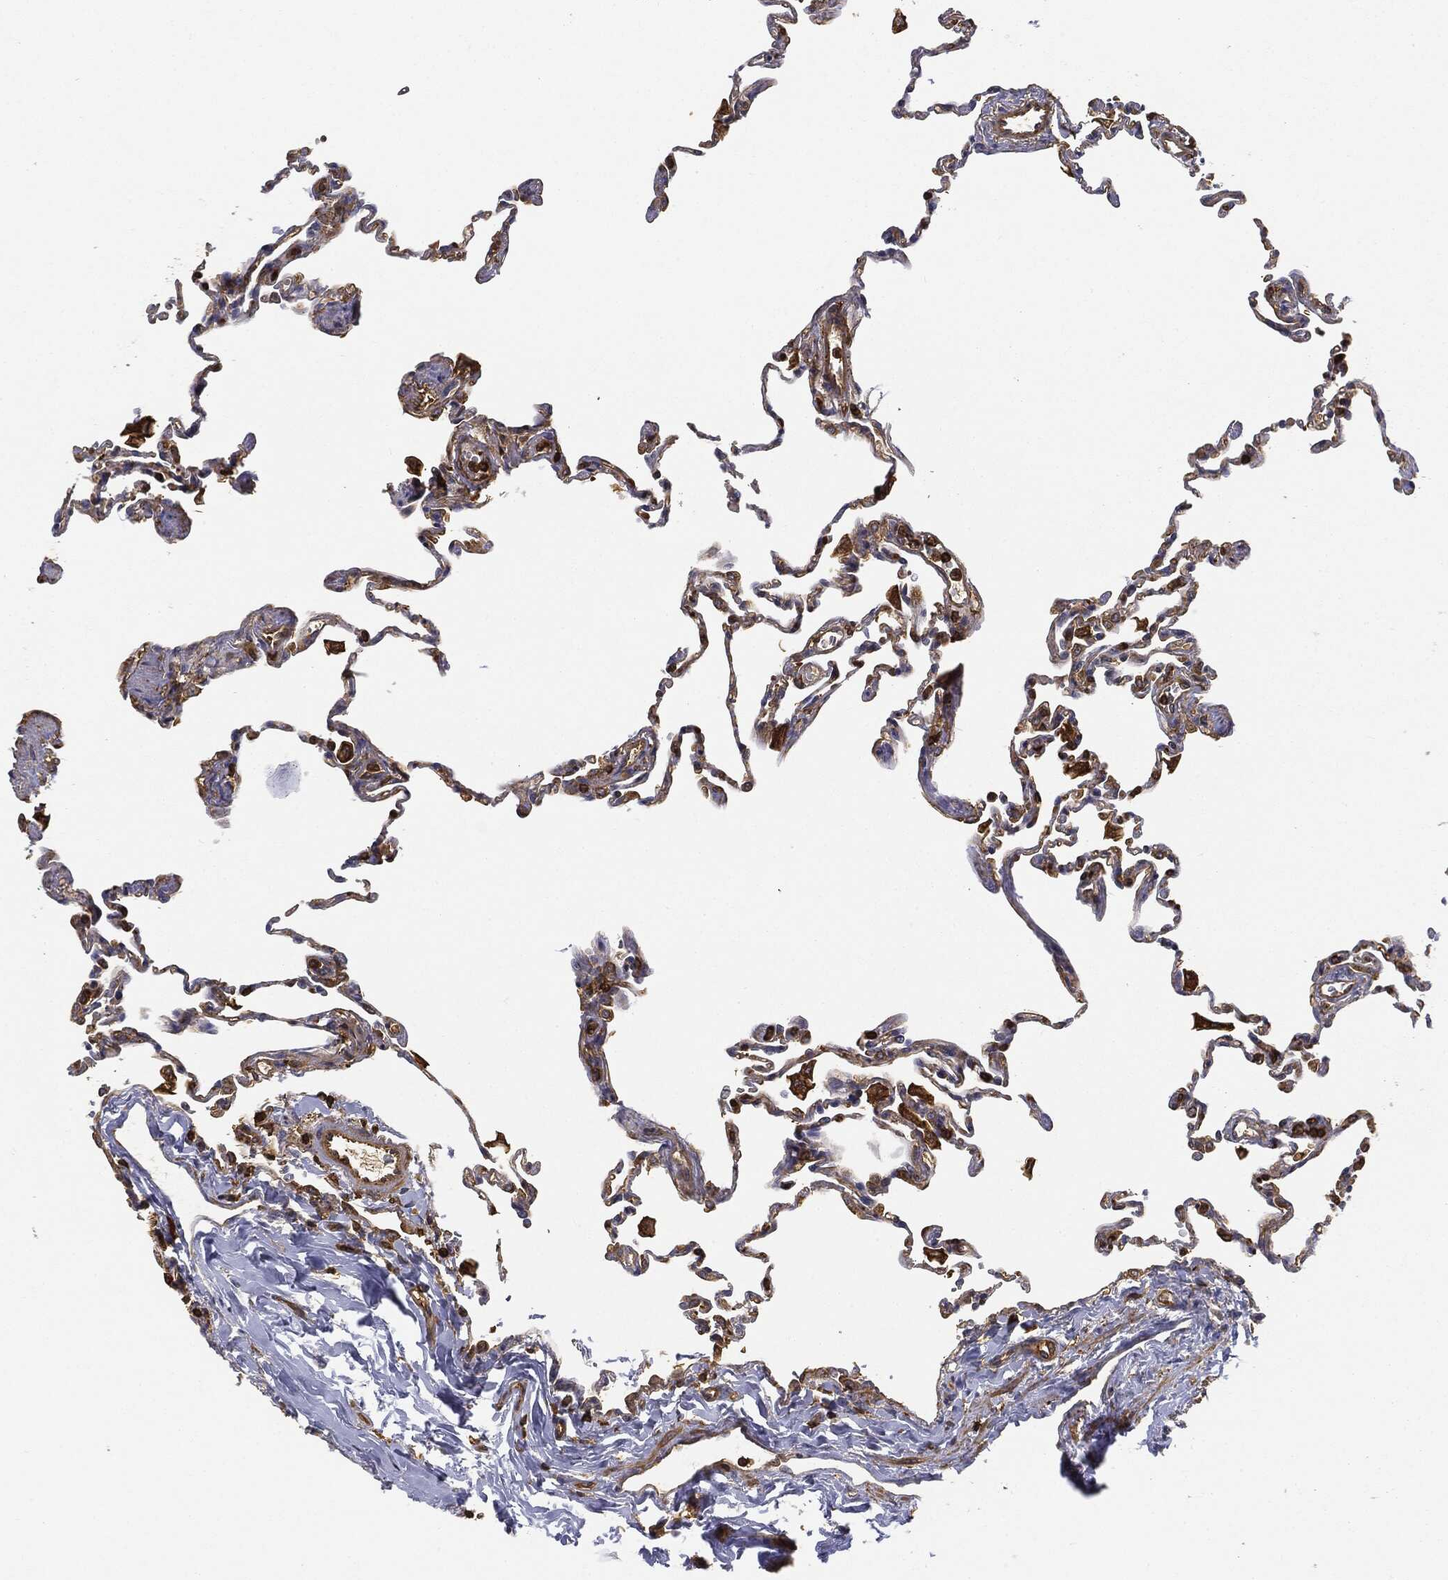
{"staining": {"intensity": "moderate", "quantity": "25%-75%", "location": "cytoplasmic/membranous"}, "tissue": "lung", "cell_type": "Alveolar cells", "image_type": "normal", "snomed": [{"axis": "morphology", "description": "Normal tissue, NOS"}, {"axis": "topography", "description": "Lung"}], "caption": "A medium amount of moderate cytoplasmic/membranous expression is appreciated in about 25%-75% of alveolar cells in unremarkable lung. (Brightfield microscopy of DAB IHC at high magnification).", "gene": "WDR1", "patient": {"sex": "female", "age": 57}}